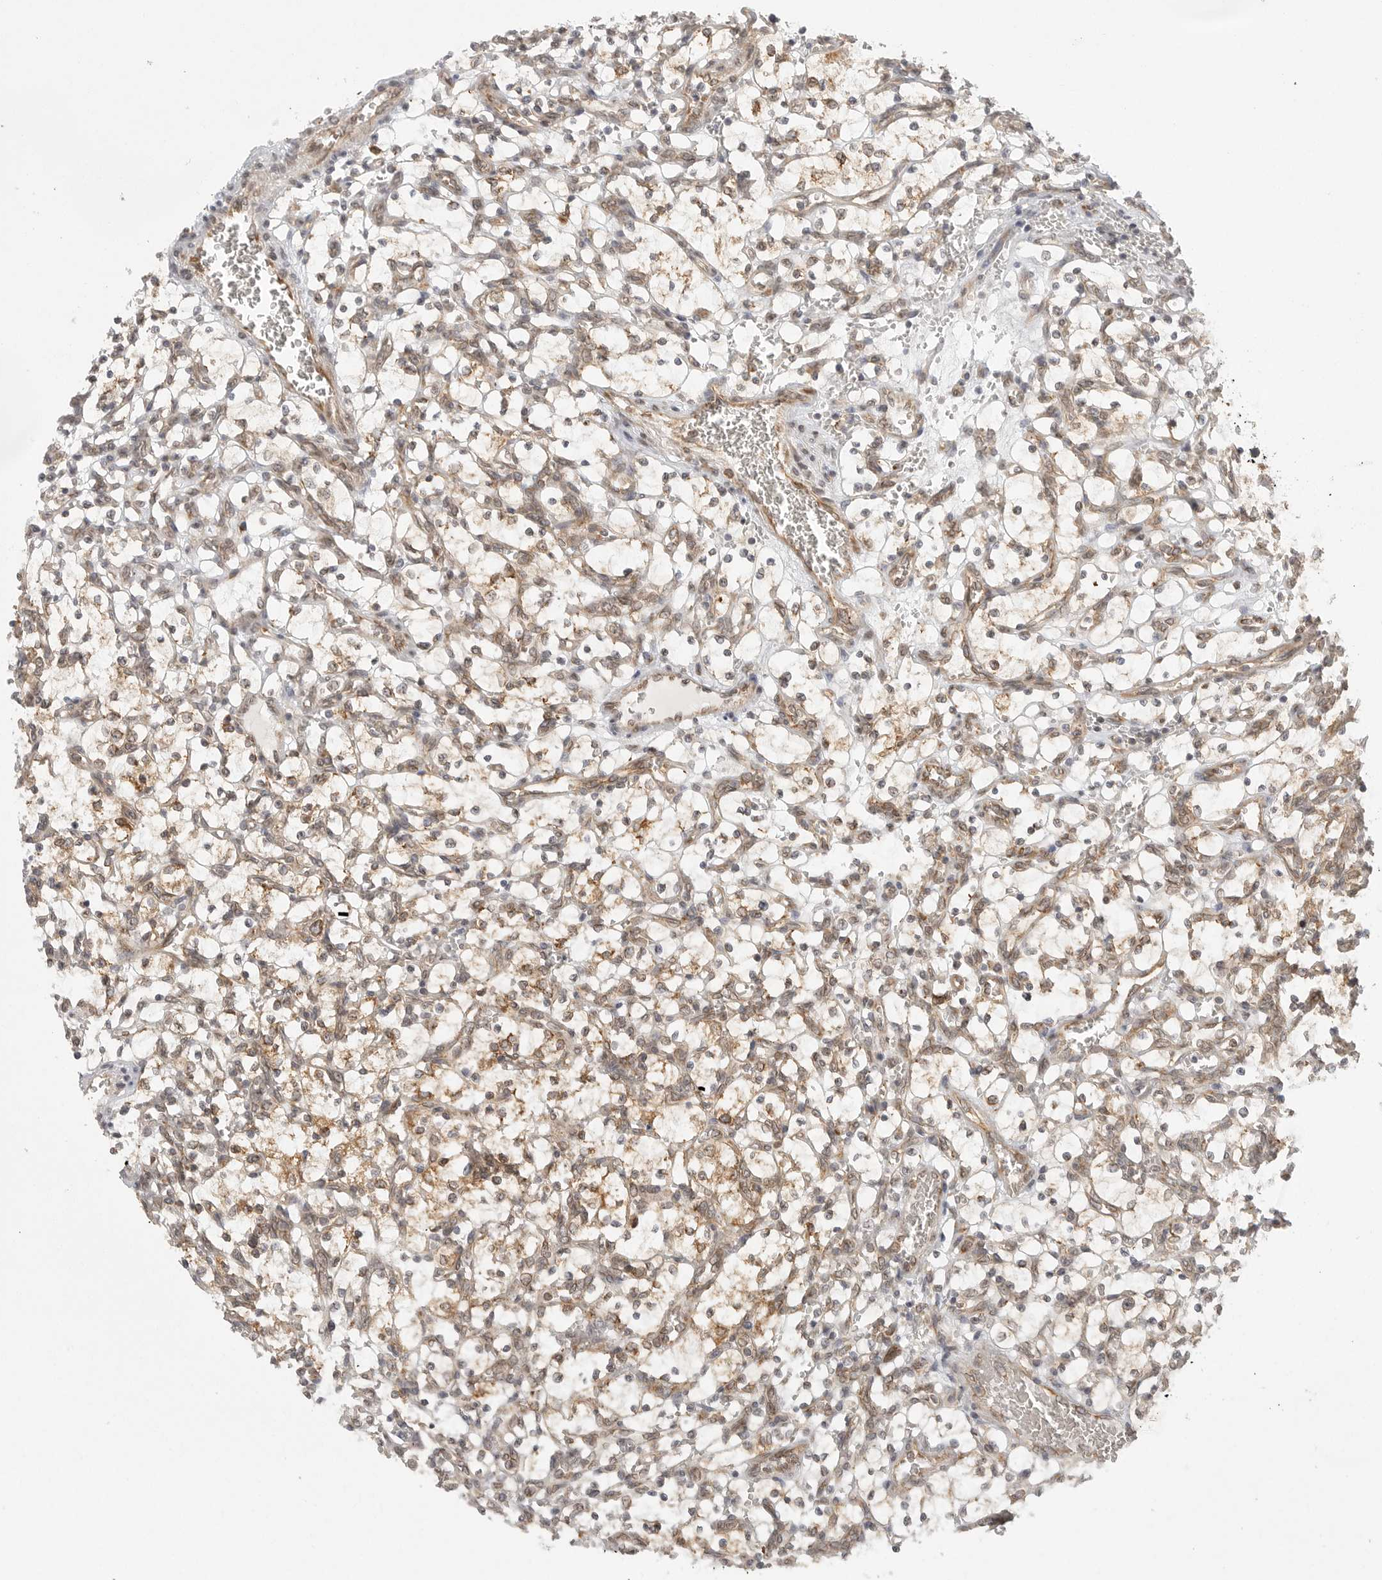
{"staining": {"intensity": "negative", "quantity": "none", "location": "none"}, "tissue": "renal cancer", "cell_type": "Tumor cells", "image_type": "cancer", "snomed": [{"axis": "morphology", "description": "Adenocarcinoma, NOS"}, {"axis": "topography", "description": "Kidney"}], "caption": "Immunohistochemistry of human renal cancer displays no staining in tumor cells.", "gene": "CERS2", "patient": {"sex": "female", "age": 69}}